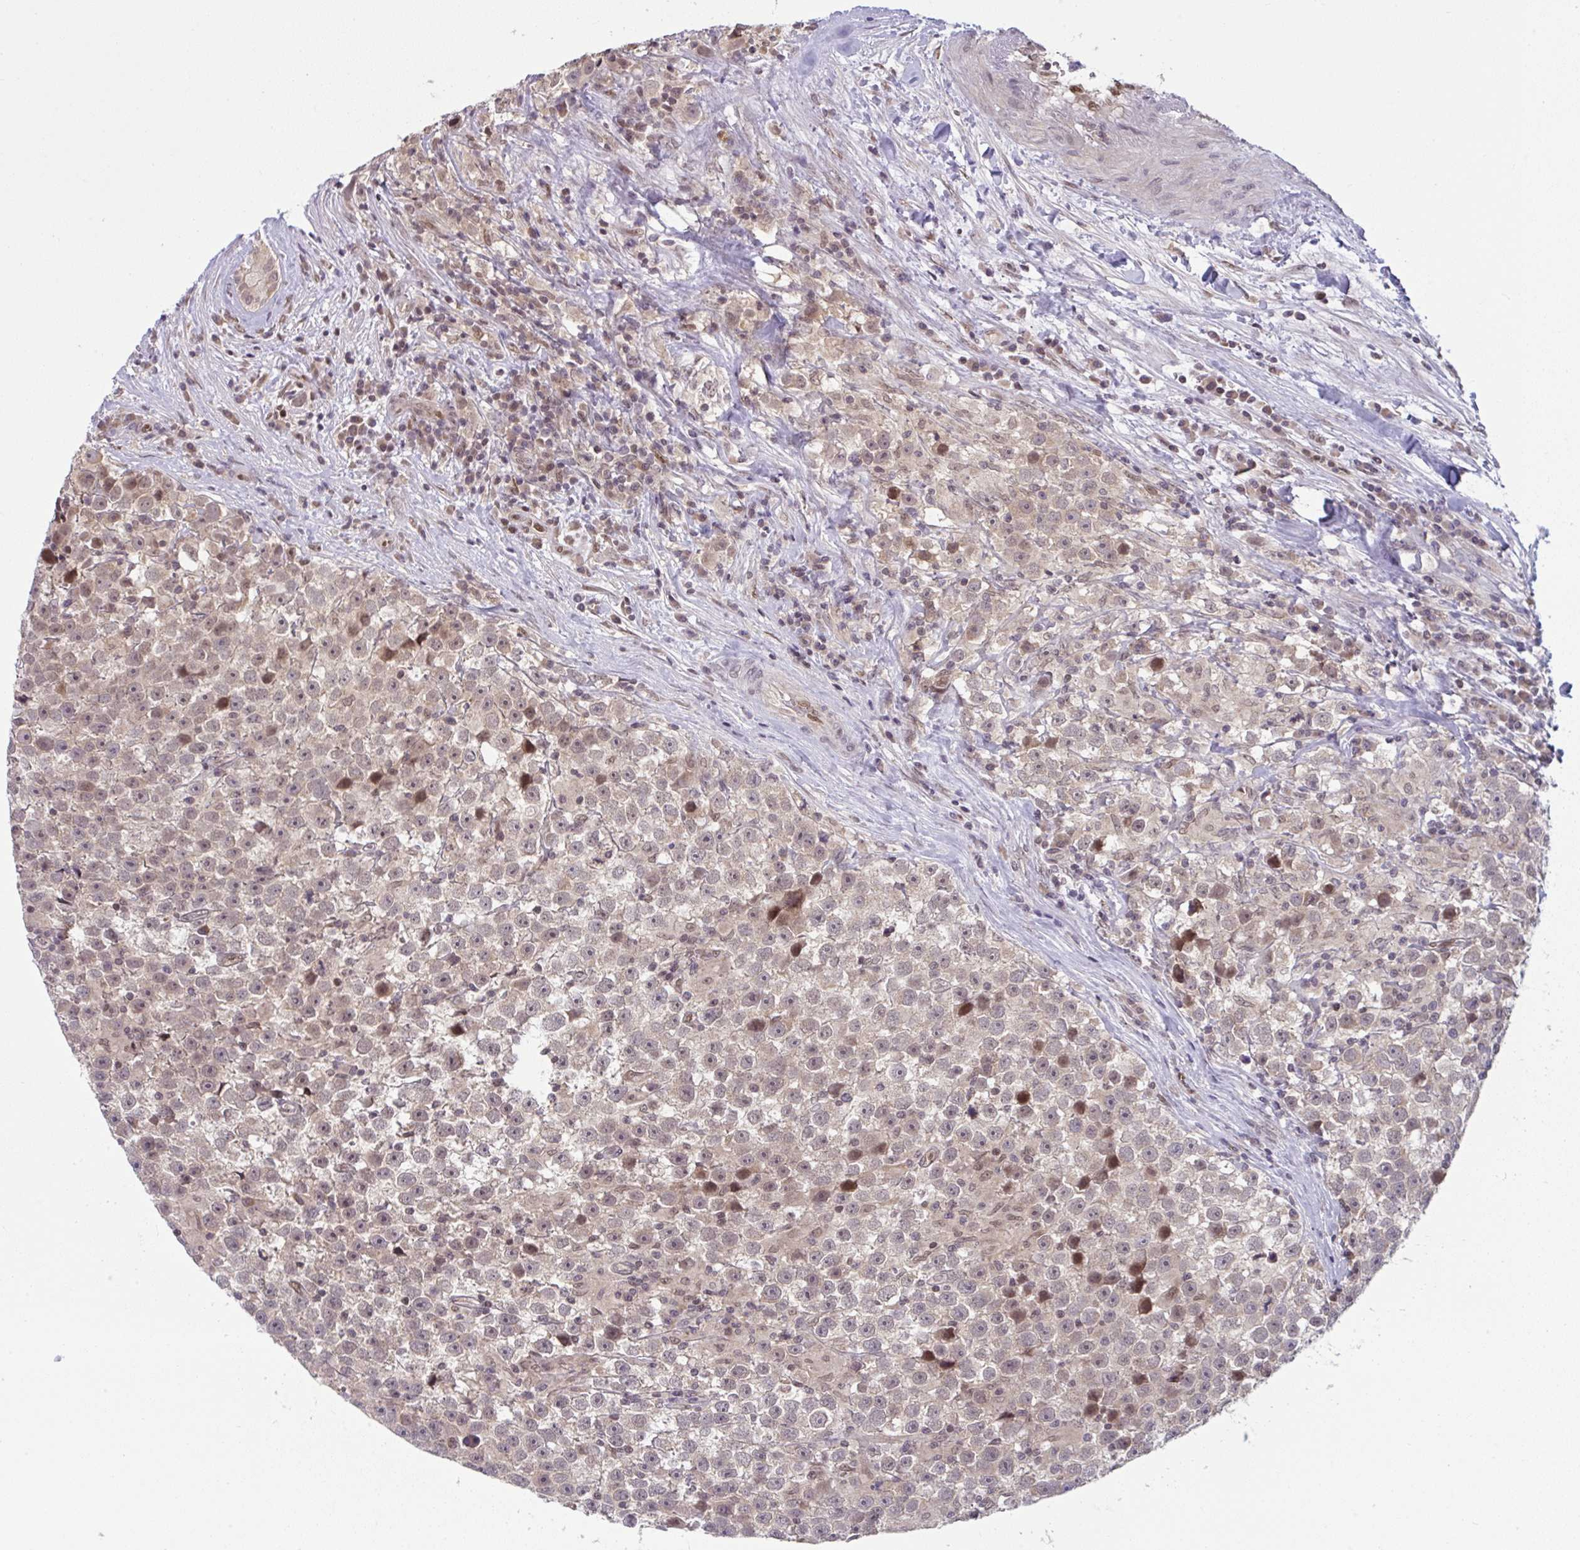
{"staining": {"intensity": "weak", "quantity": "25%-75%", "location": "cytoplasmic/membranous,nuclear"}, "tissue": "testis cancer", "cell_type": "Tumor cells", "image_type": "cancer", "snomed": [{"axis": "morphology", "description": "Seminoma, NOS"}, {"axis": "topography", "description": "Testis"}], "caption": "Tumor cells reveal low levels of weak cytoplasmic/membranous and nuclear expression in about 25%-75% of cells in testis cancer.", "gene": "KLF2", "patient": {"sex": "male", "age": 31}}